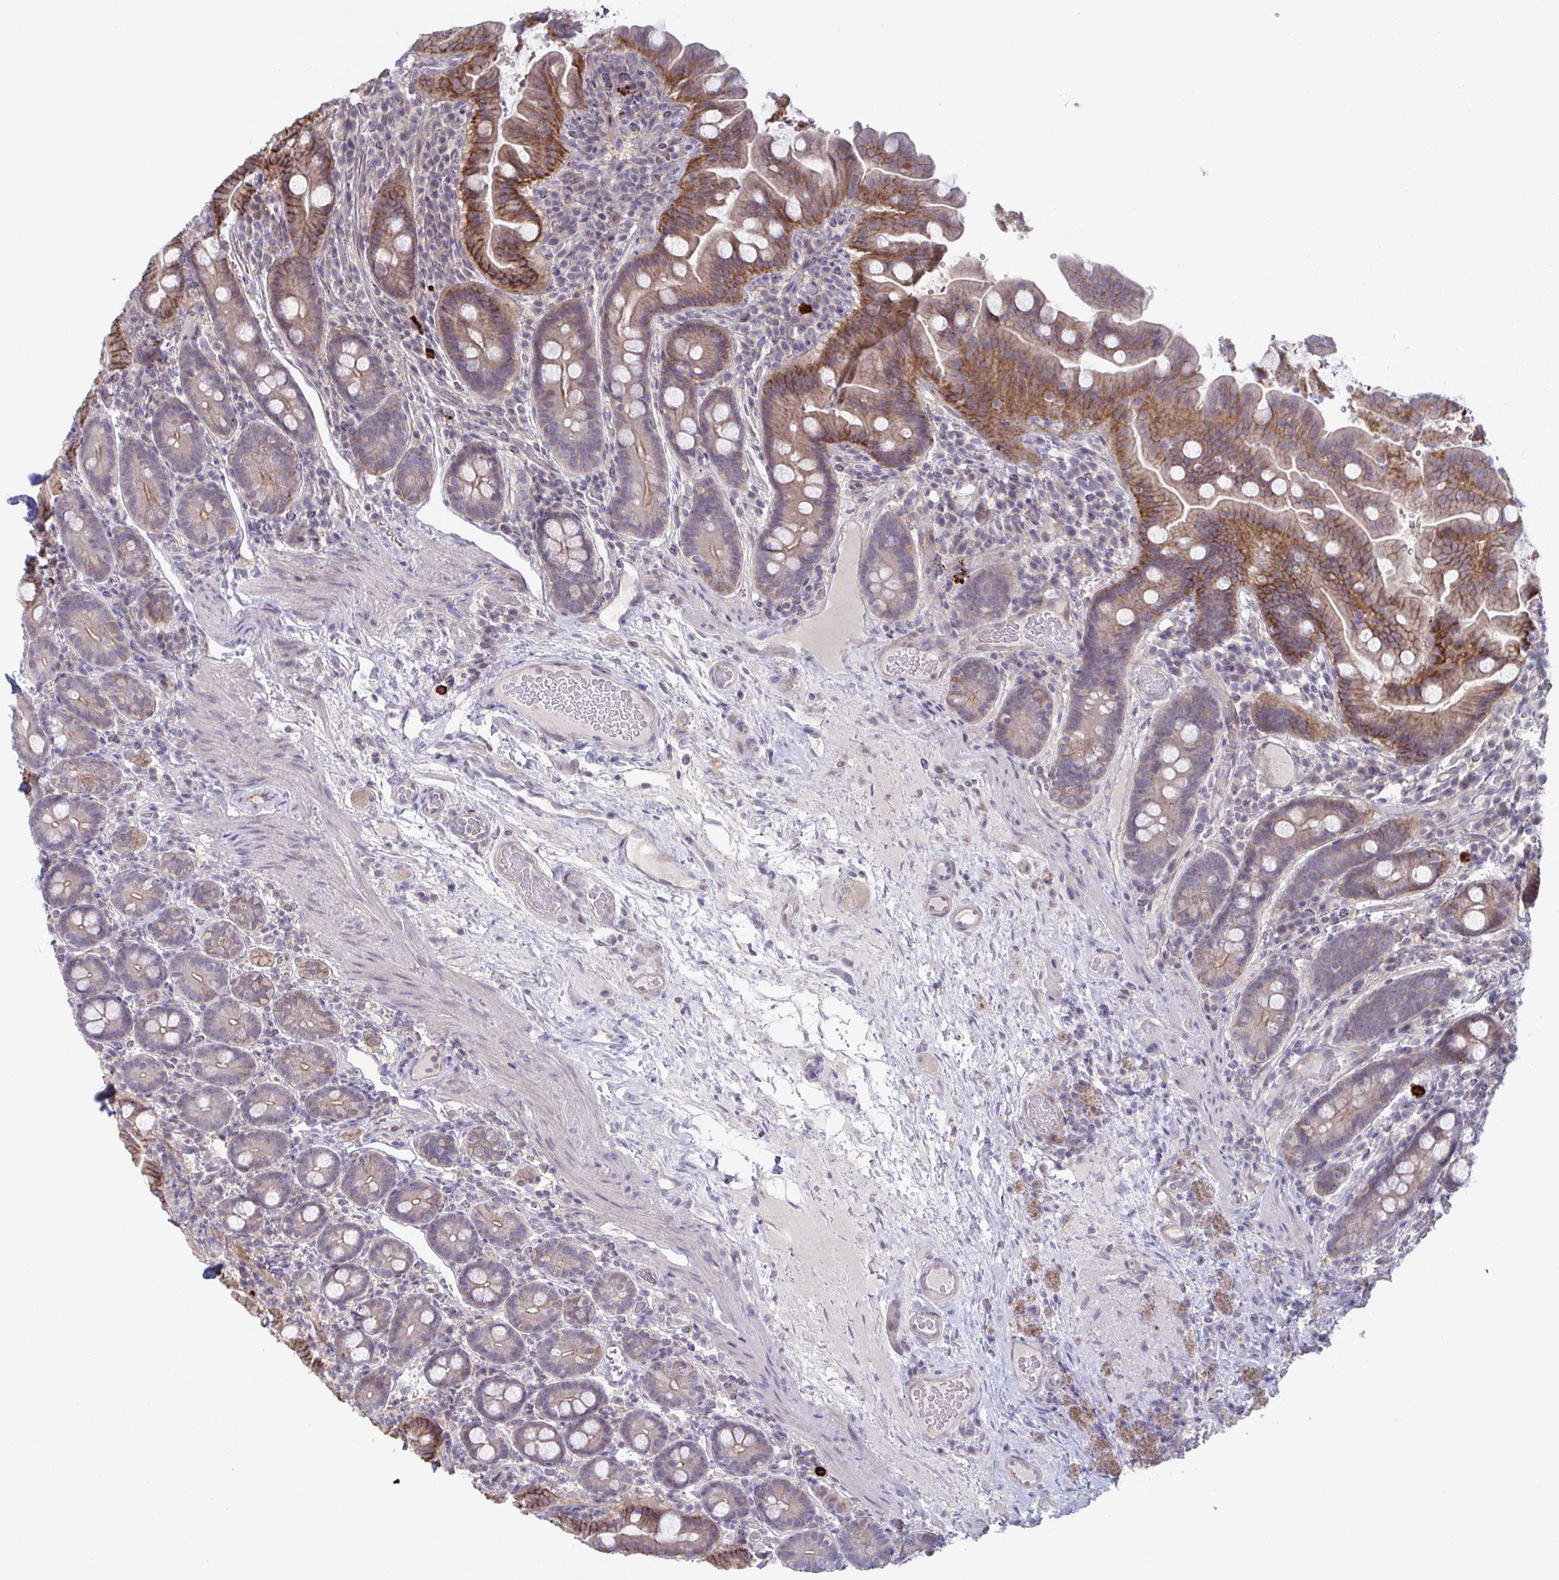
{"staining": {"intensity": "strong", "quantity": "25%-75%", "location": "cytoplasmic/membranous"}, "tissue": "small intestine", "cell_type": "Glandular cells", "image_type": "normal", "snomed": [{"axis": "morphology", "description": "Normal tissue, NOS"}, {"axis": "topography", "description": "Small intestine"}], "caption": "Normal small intestine shows strong cytoplasmic/membranous positivity in approximately 25%-75% of glandular cells, visualized by immunohistochemistry.", "gene": "STK26", "patient": {"sex": "male", "age": 26}}